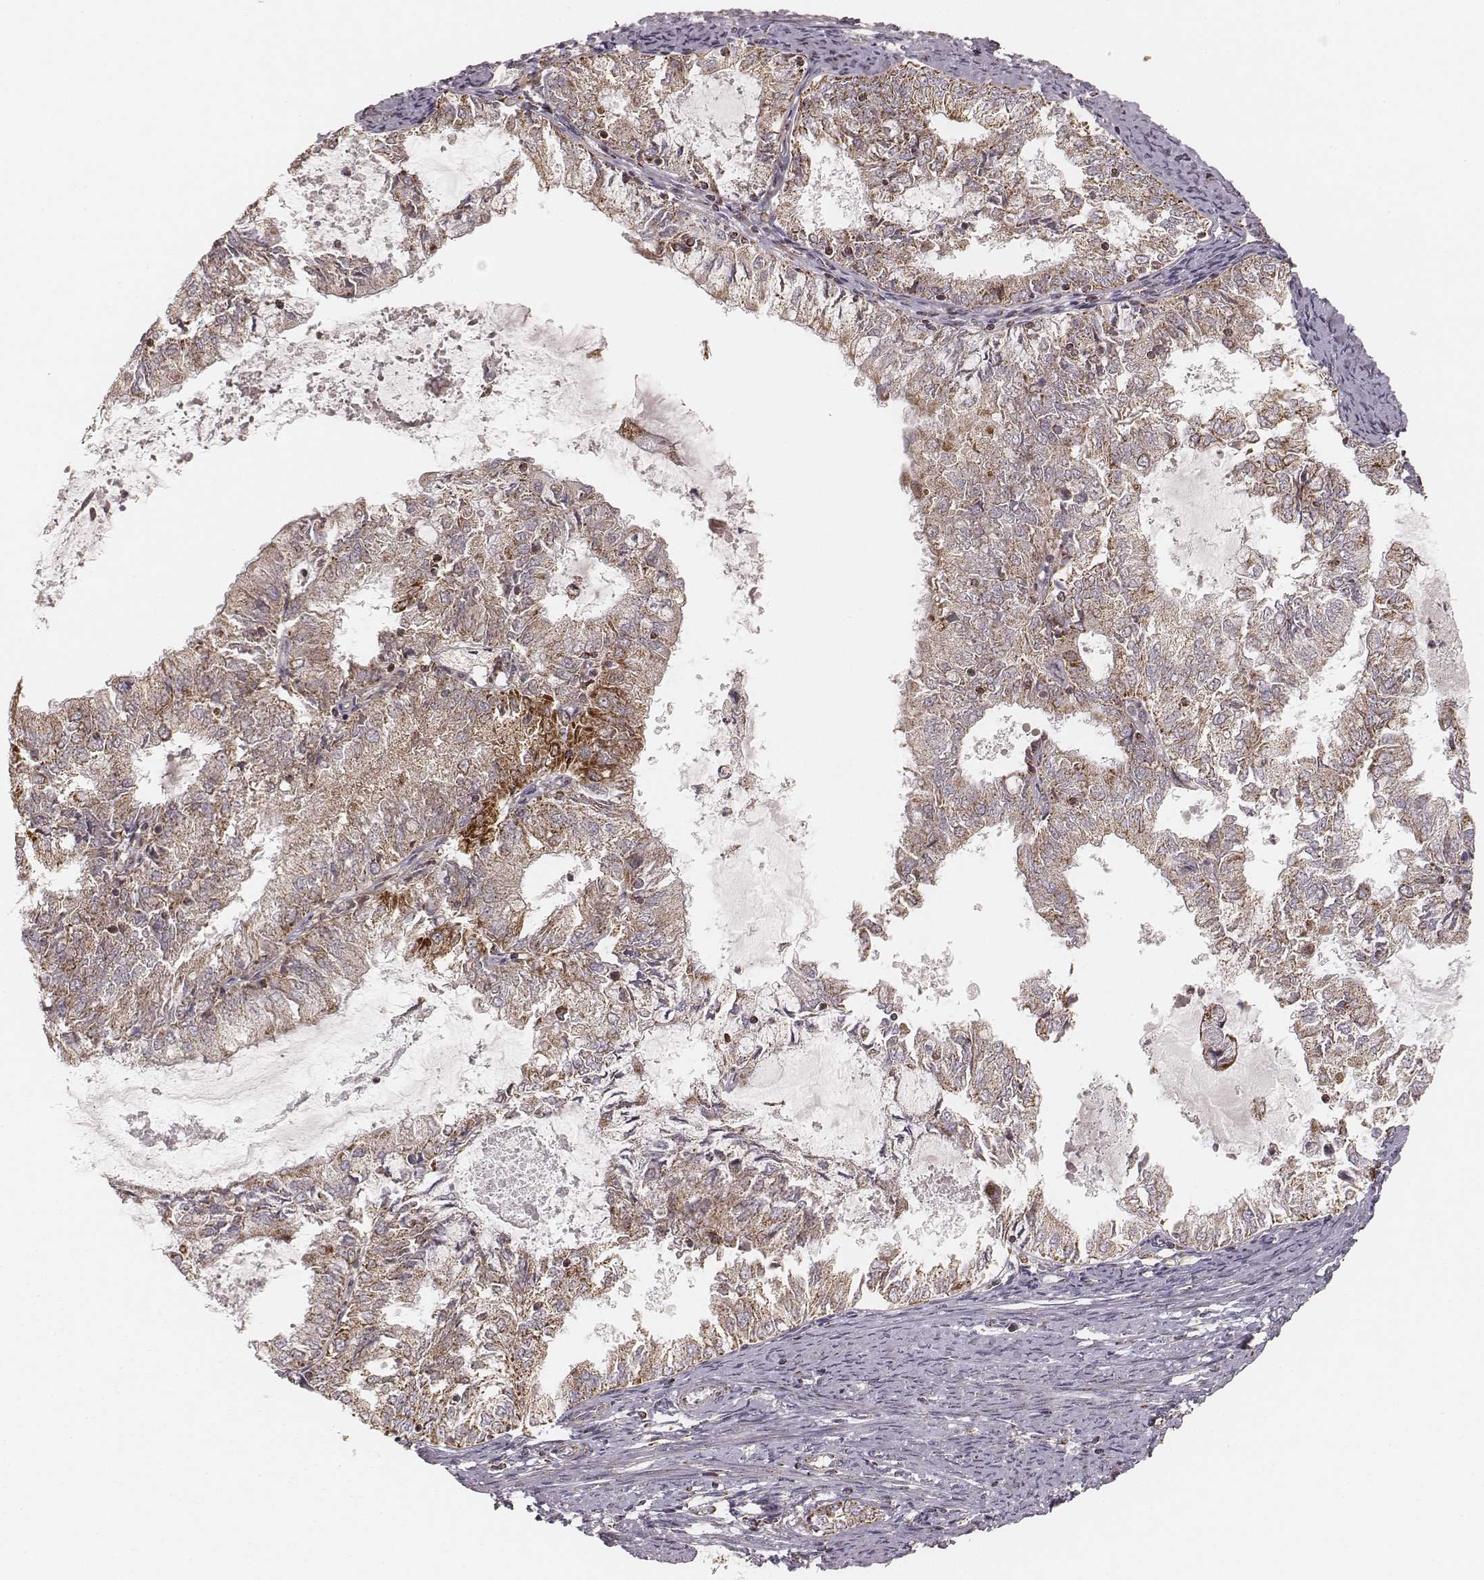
{"staining": {"intensity": "moderate", "quantity": ">75%", "location": "cytoplasmic/membranous"}, "tissue": "endometrial cancer", "cell_type": "Tumor cells", "image_type": "cancer", "snomed": [{"axis": "morphology", "description": "Adenocarcinoma, NOS"}, {"axis": "topography", "description": "Endometrium"}], "caption": "Tumor cells show moderate cytoplasmic/membranous expression in approximately >75% of cells in endometrial adenocarcinoma.", "gene": "CS", "patient": {"sex": "female", "age": 57}}